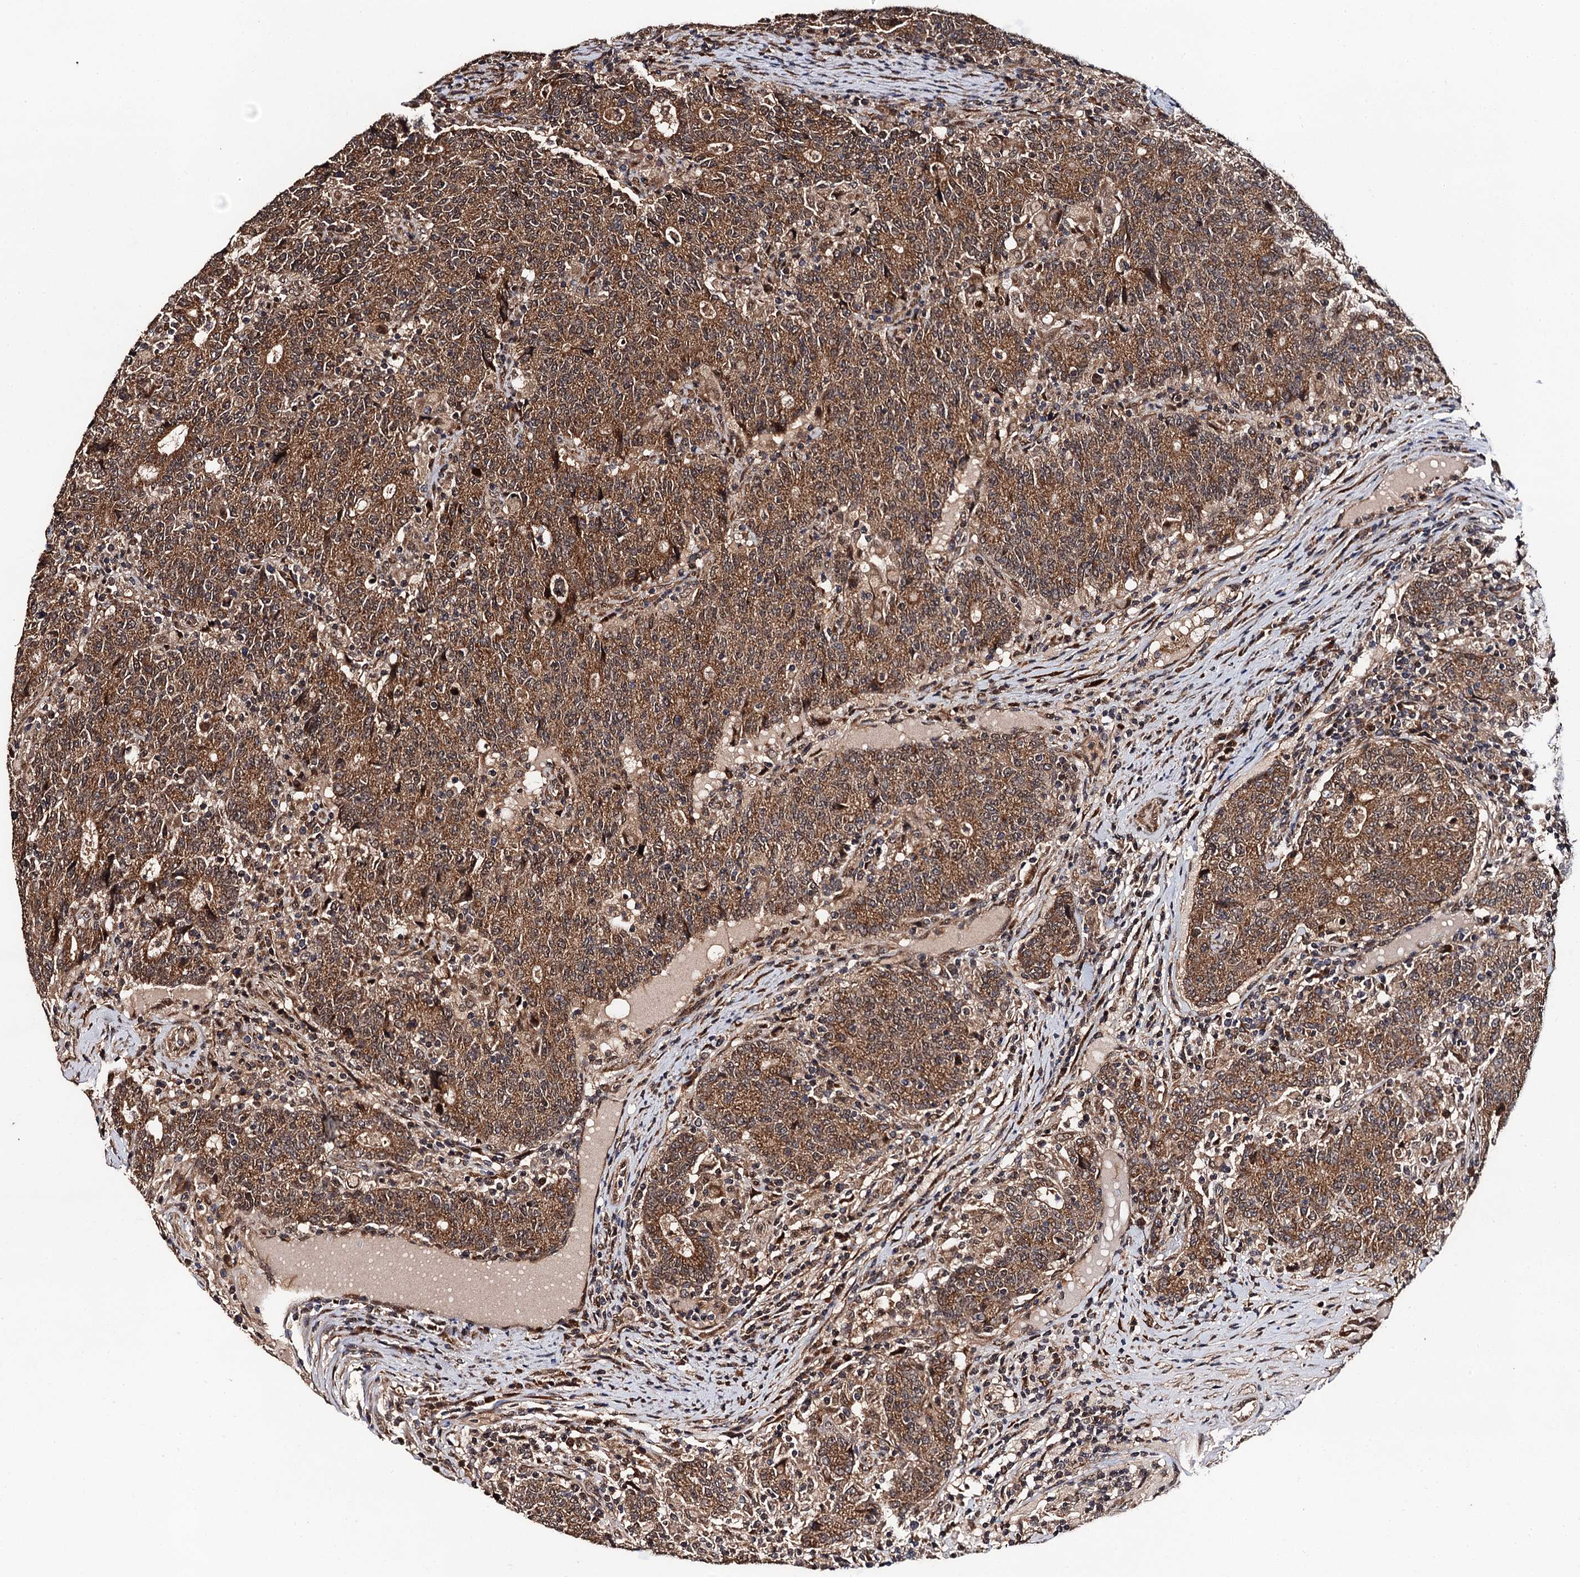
{"staining": {"intensity": "moderate", "quantity": ">75%", "location": "cytoplasmic/membranous"}, "tissue": "colorectal cancer", "cell_type": "Tumor cells", "image_type": "cancer", "snomed": [{"axis": "morphology", "description": "Adenocarcinoma, NOS"}, {"axis": "topography", "description": "Colon"}], "caption": "This micrograph reveals IHC staining of colorectal cancer (adenocarcinoma), with medium moderate cytoplasmic/membranous expression in about >75% of tumor cells.", "gene": "MIER2", "patient": {"sex": "female", "age": 75}}